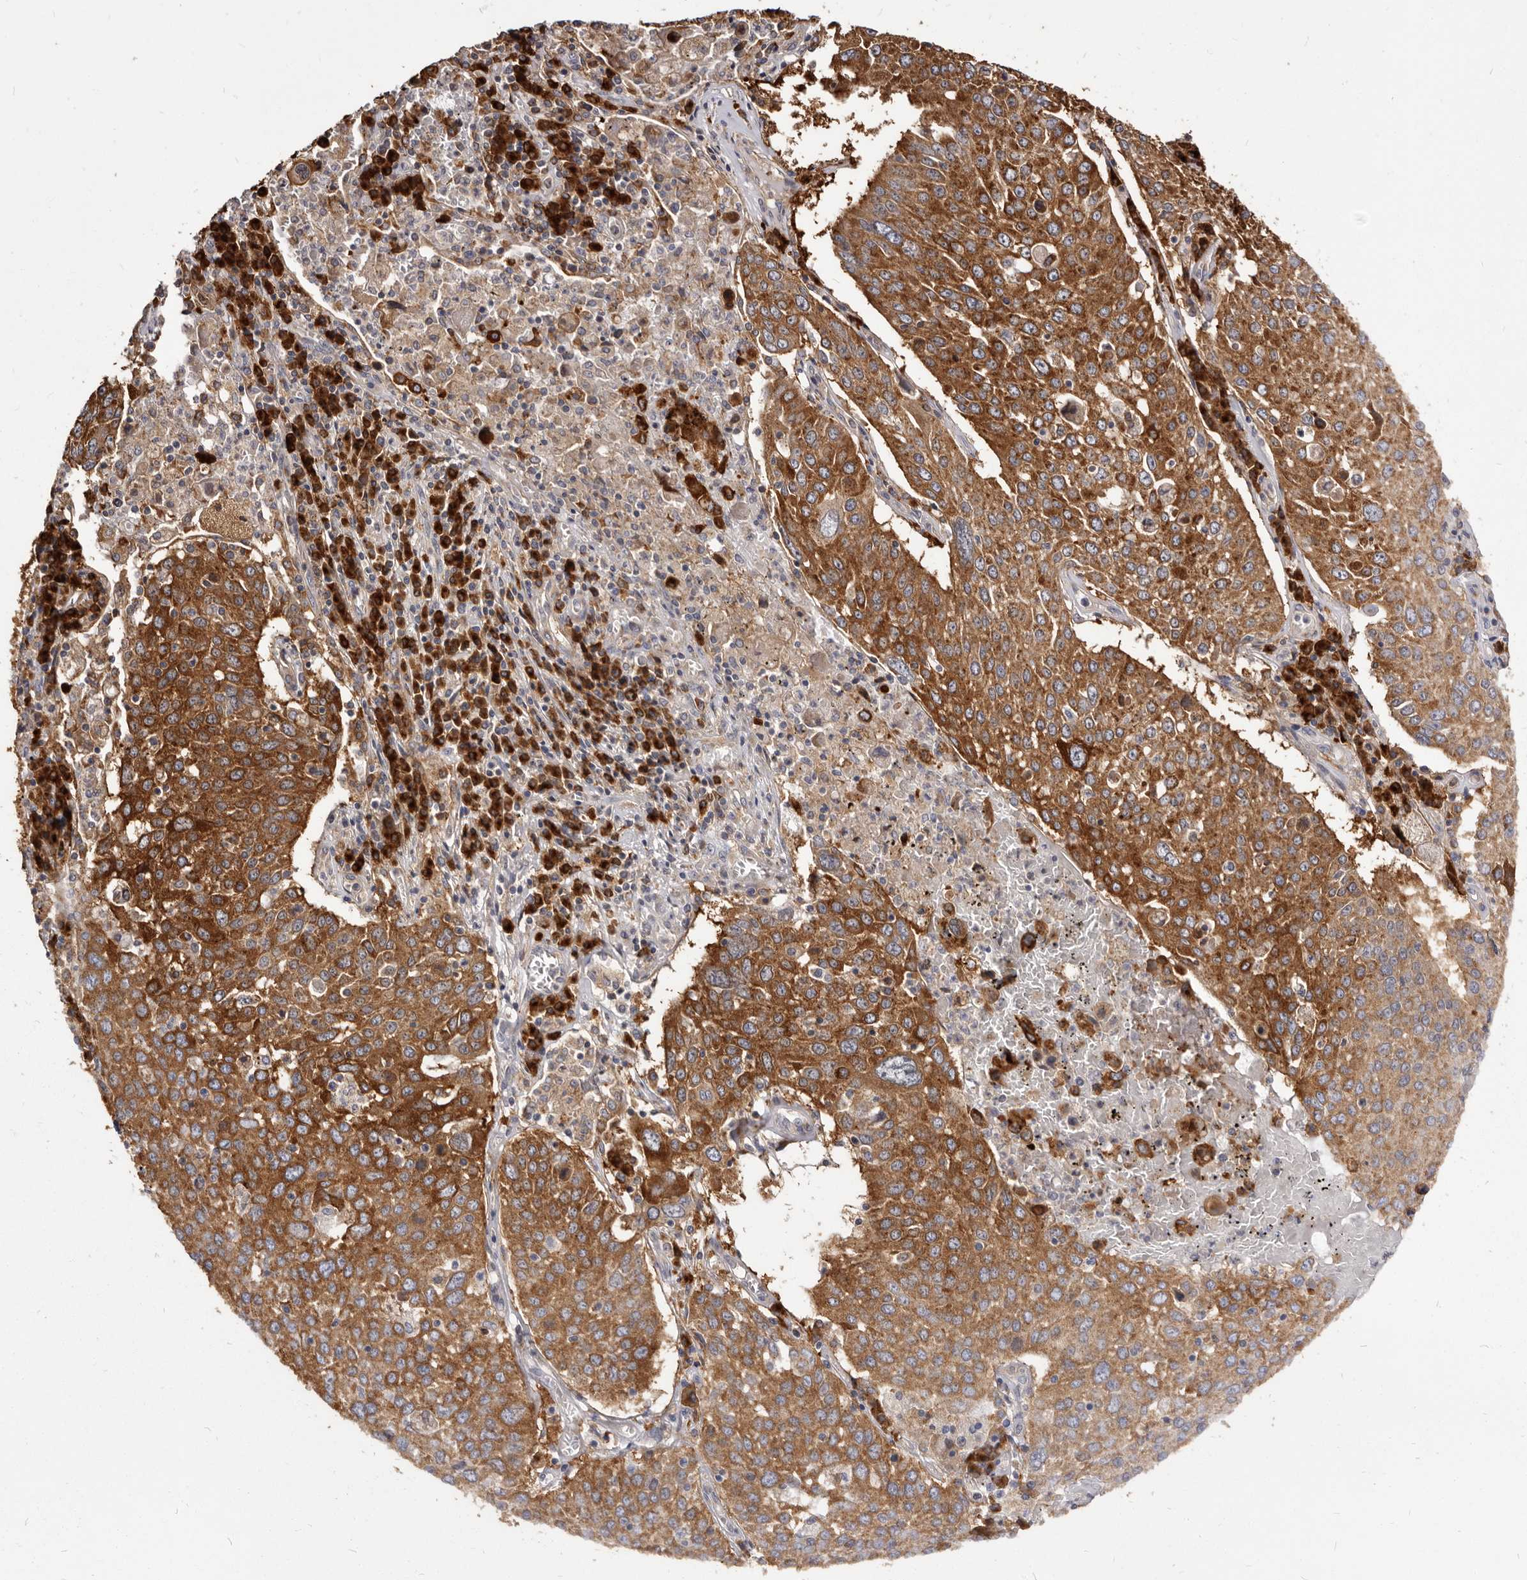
{"staining": {"intensity": "strong", "quantity": ">75%", "location": "cytoplasmic/membranous"}, "tissue": "lung cancer", "cell_type": "Tumor cells", "image_type": "cancer", "snomed": [{"axis": "morphology", "description": "Squamous cell carcinoma, NOS"}, {"axis": "topography", "description": "Lung"}], "caption": "A photomicrograph of squamous cell carcinoma (lung) stained for a protein reveals strong cytoplasmic/membranous brown staining in tumor cells.", "gene": "TPD52", "patient": {"sex": "male", "age": 65}}